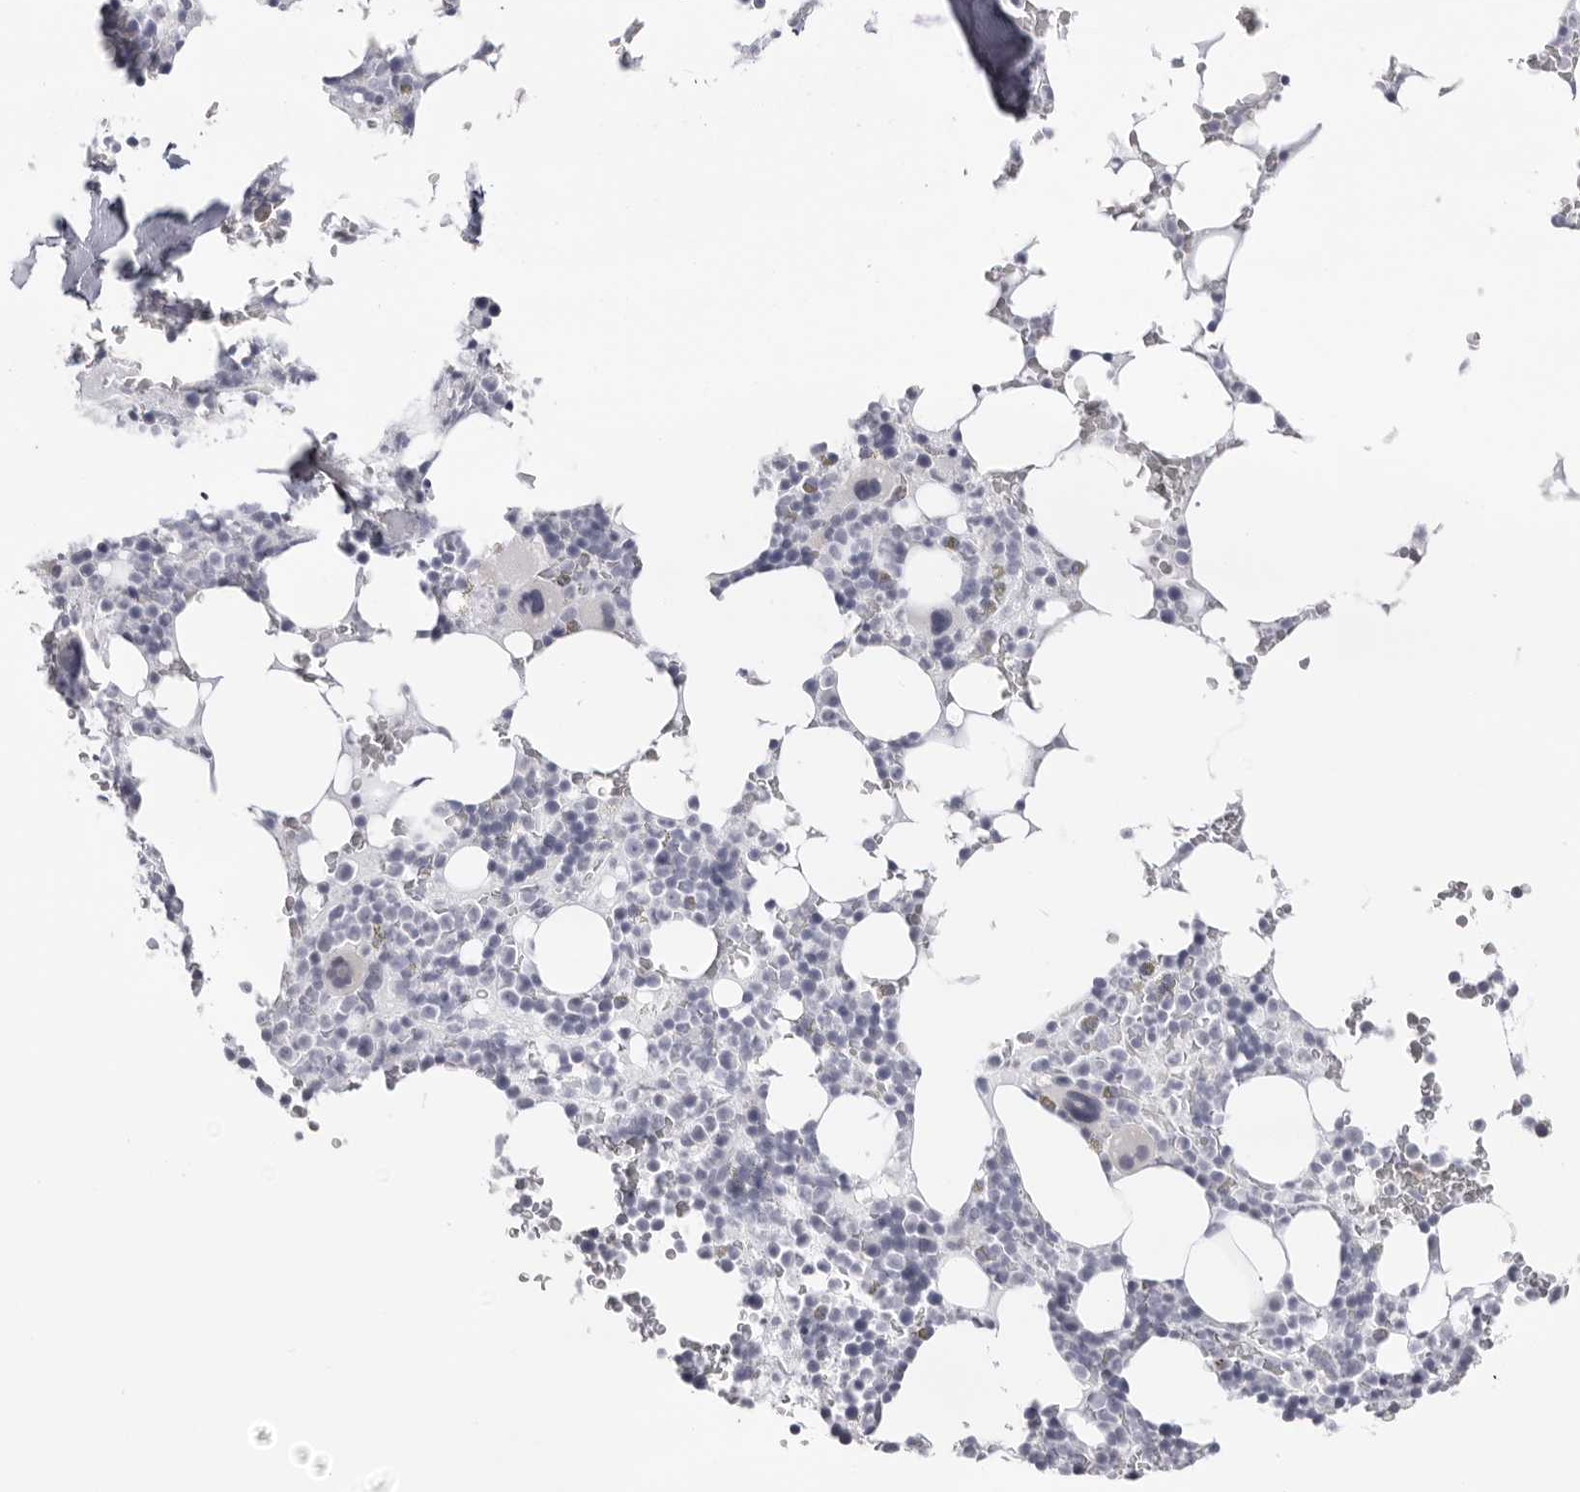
{"staining": {"intensity": "negative", "quantity": "none", "location": "none"}, "tissue": "bone marrow", "cell_type": "Hematopoietic cells", "image_type": "normal", "snomed": [{"axis": "morphology", "description": "Normal tissue, NOS"}, {"axis": "topography", "description": "Bone marrow"}], "caption": "Image shows no significant protein staining in hematopoietic cells of unremarkable bone marrow.", "gene": "INSL3", "patient": {"sex": "male", "age": 58}}